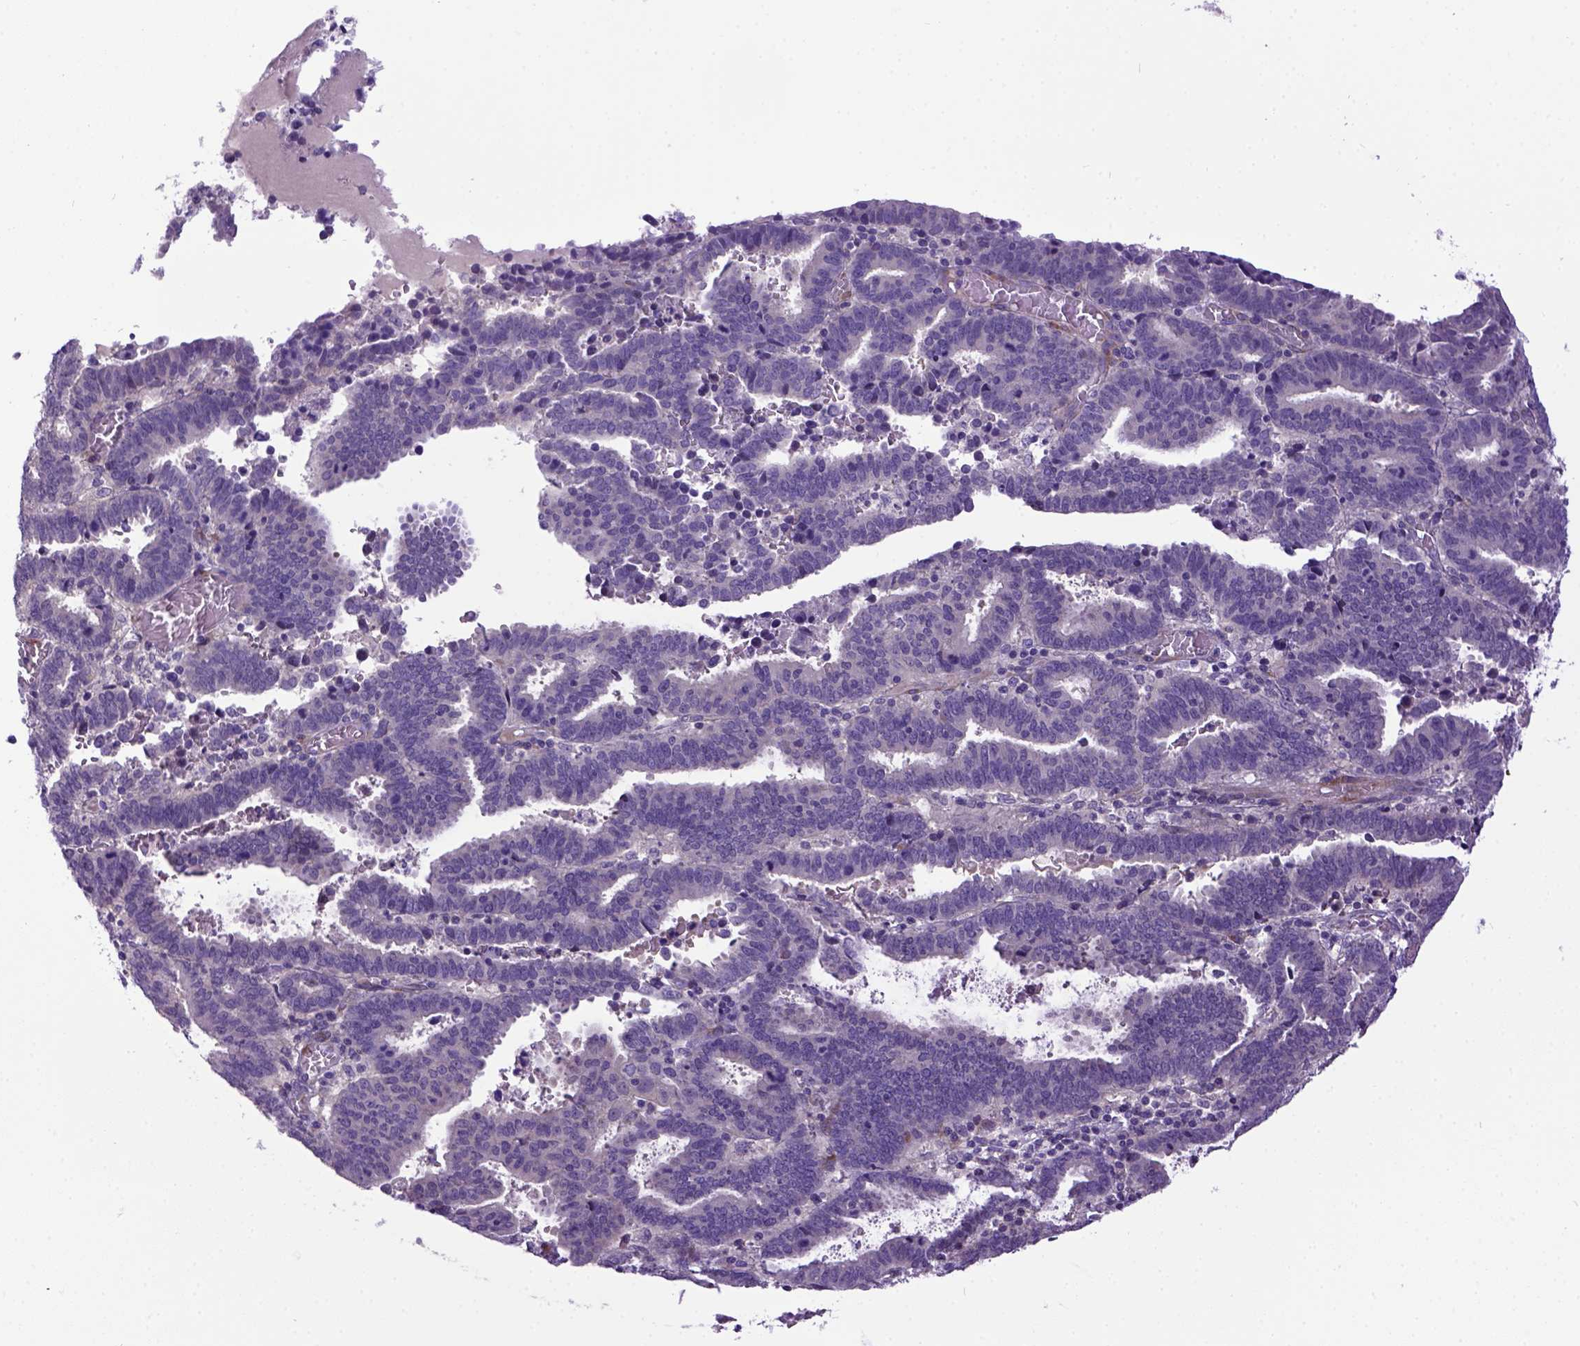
{"staining": {"intensity": "negative", "quantity": "none", "location": "none"}, "tissue": "endometrial cancer", "cell_type": "Tumor cells", "image_type": "cancer", "snomed": [{"axis": "morphology", "description": "Adenocarcinoma, NOS"}, {"axis": "topography", "description": "Uterus"}], "caption": "Endometrial cancer stained for a protein using IHC demonstrates no staining tumor cells.", "gene": "NEK5", "patient": {"sex": "female", "age": 83}}